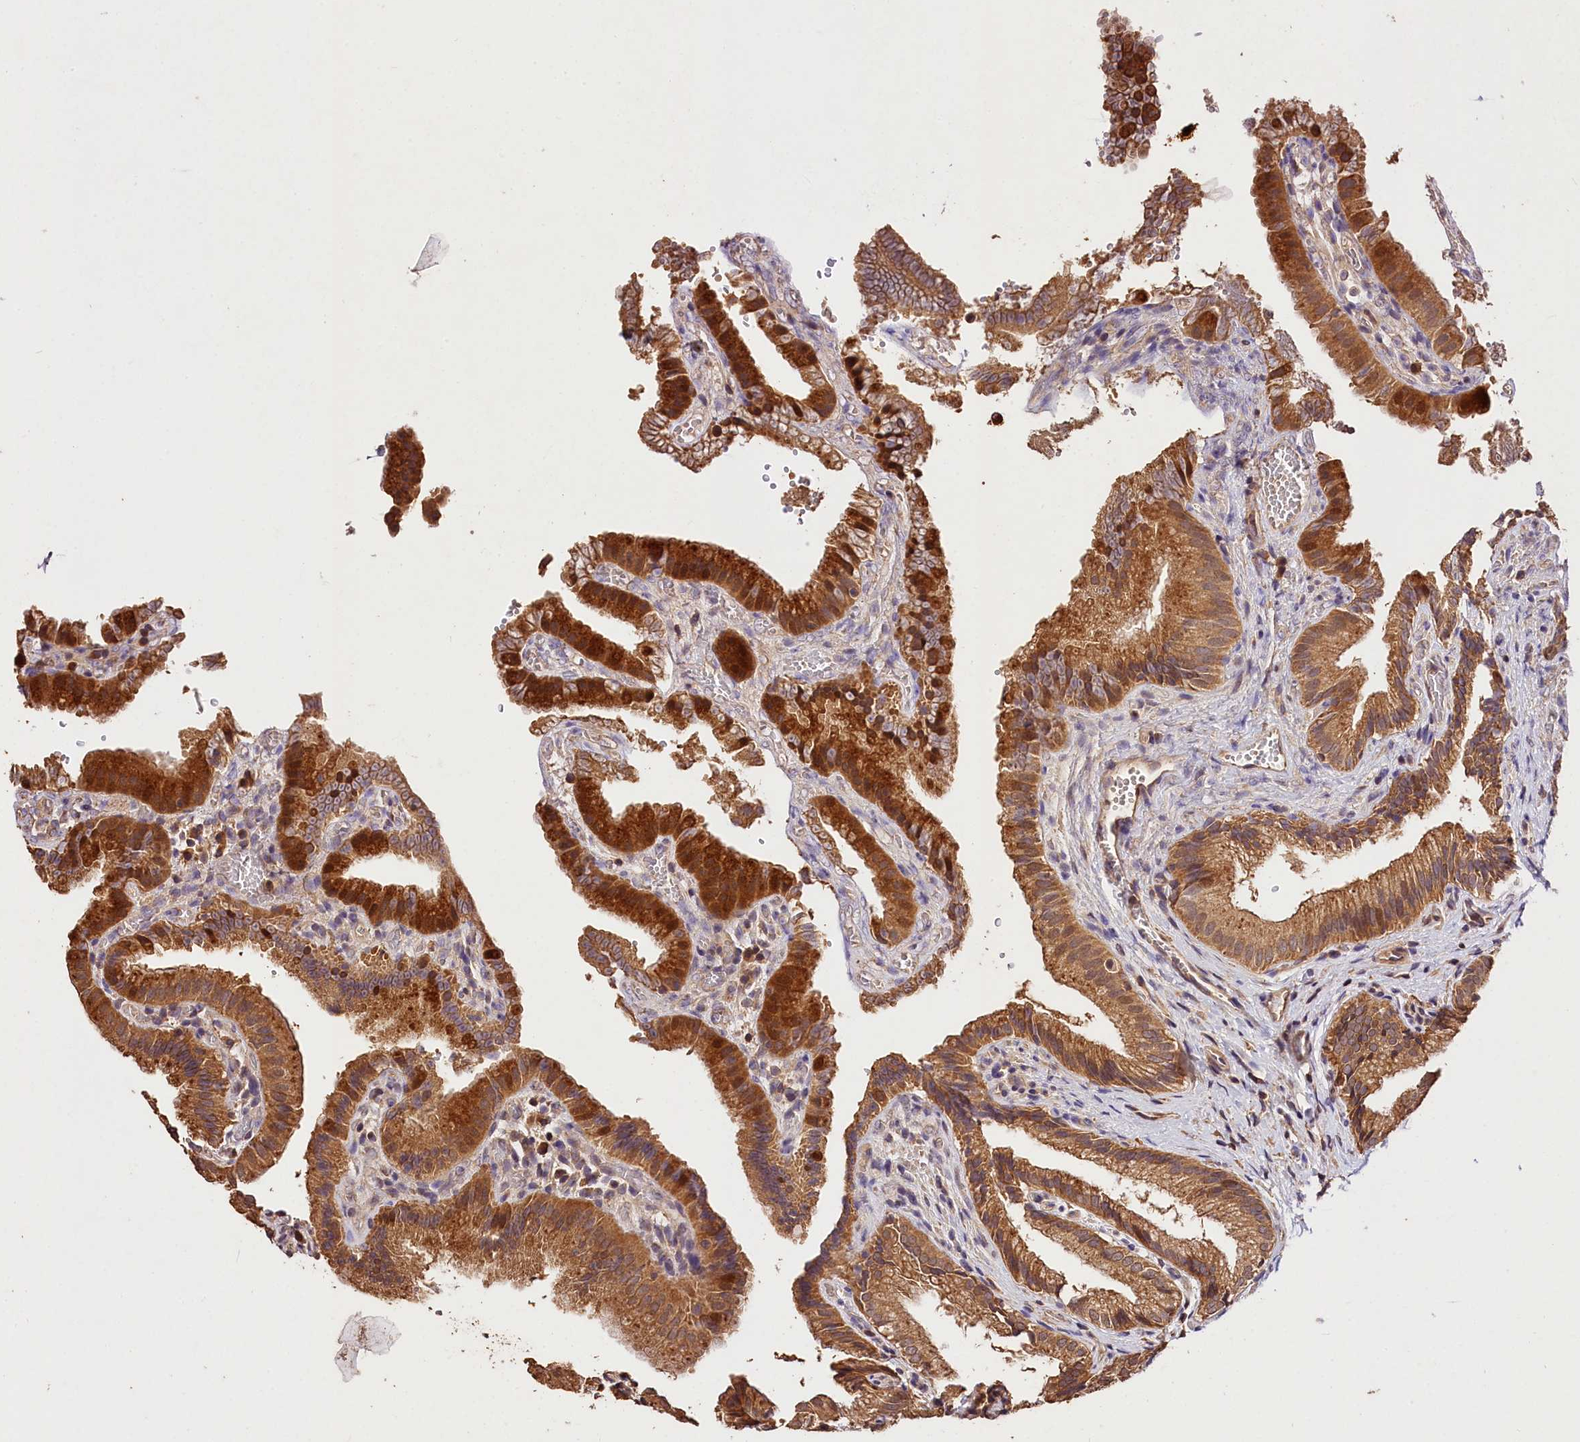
{"staining": {"intensity": "moderate", "quantity": ">75%", "location": "cytoplasmic/membranous"}, "tissue": "gallbladder", "cell_type": "Glandular cells", "image_type": "normal", "snomed": [{"axis": "morphology", "description": "Normal tissue, NOS"}, {"axis": "topography", "description": "Gallbladder"}], "caption": "Protein staining by IHC reveals moderate cytoplasmic/membranous staining in about >75% of glandular cells in normal gallbladder.", "gene": "KPTN", "patient": {"sex": "female", "age": 30}}